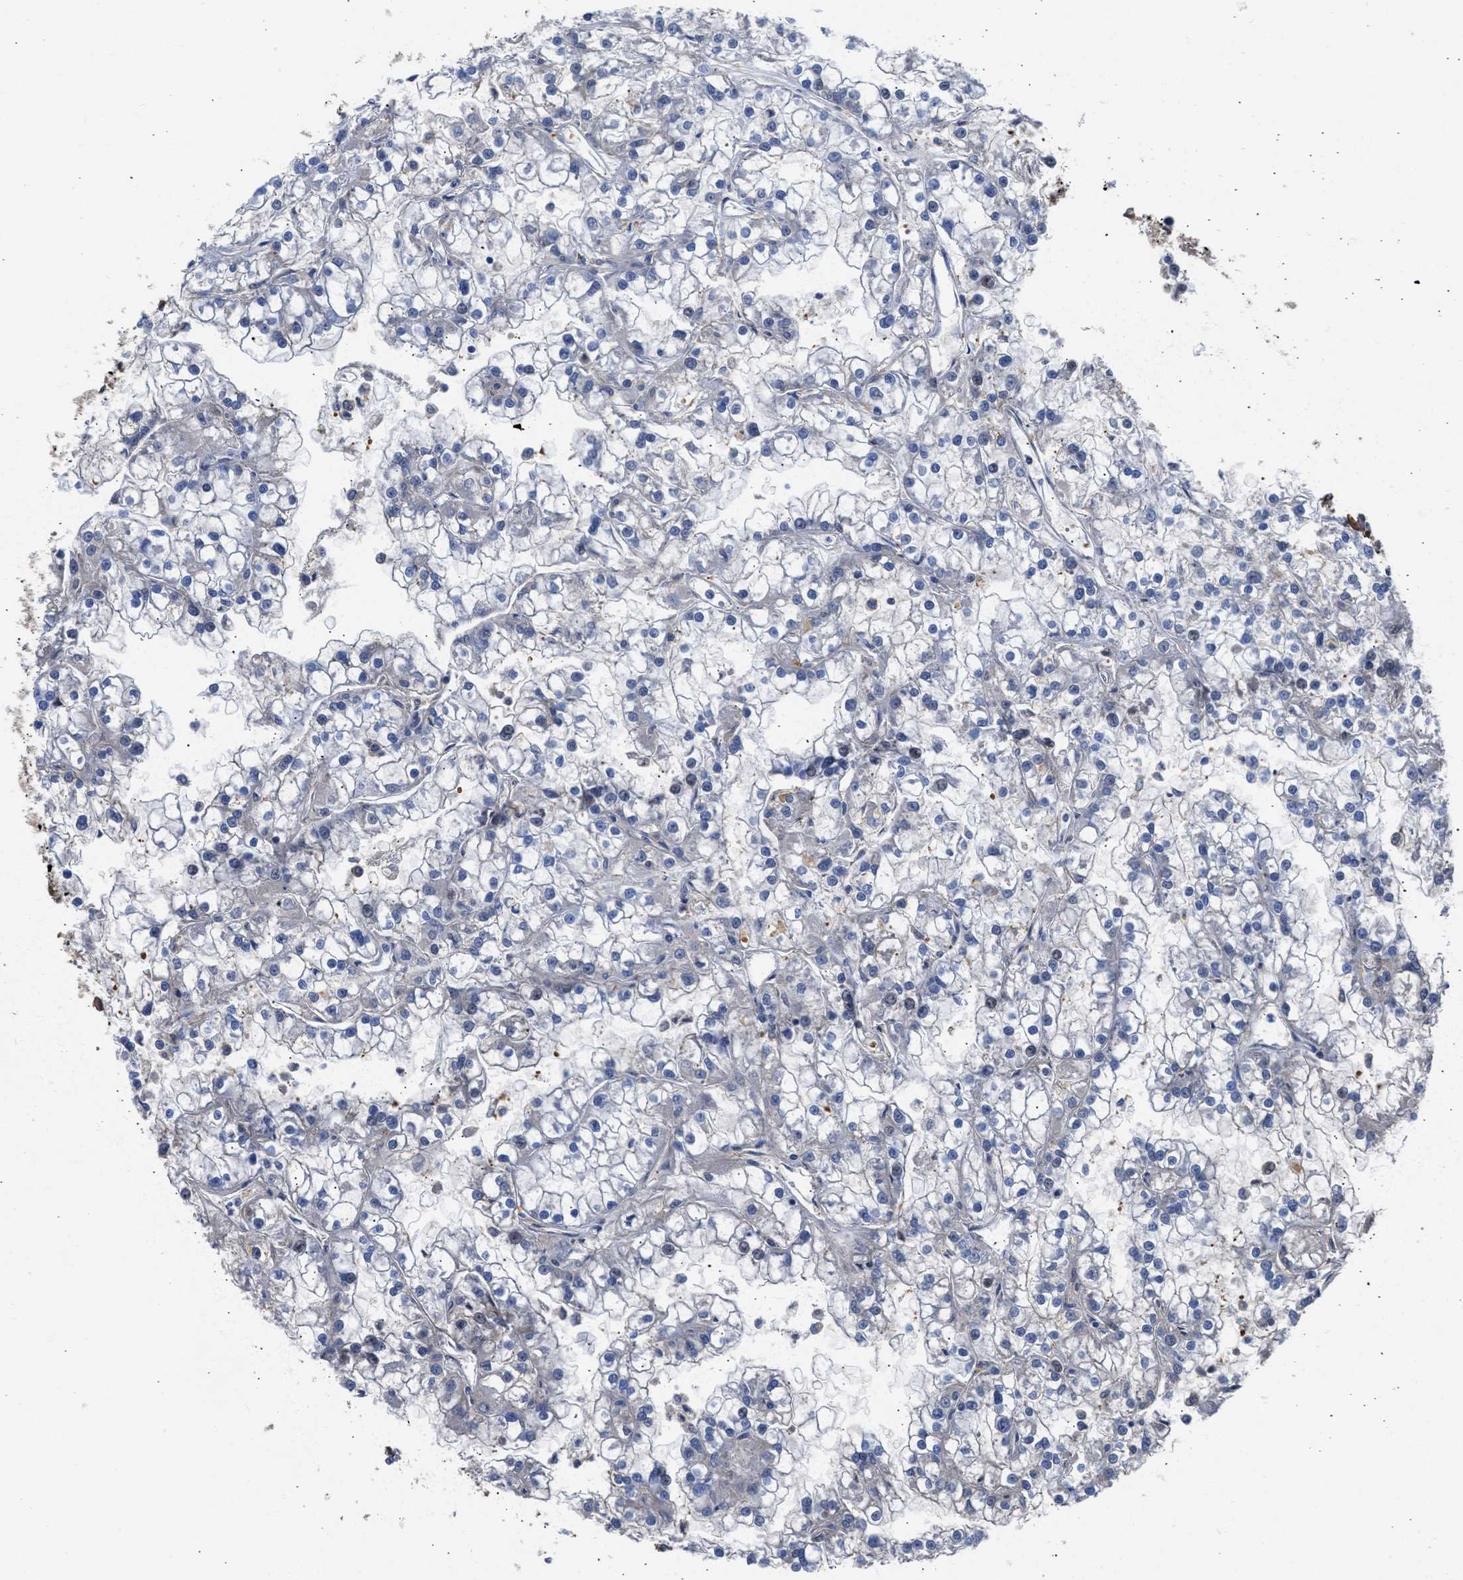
{"staining": {"intensity": "negative", "quantity": "none", "location": "none"}, "tissue": "renal cancer", "cell_type": "Tumor cells", "image_type": "cancer", "snomed": [{"axis": "morphology", "description": "Adenocarcinoma, NOS"}, {"axis": "topography", "description": "Kidney"}], "caption": "Tumor cells are negative for protein expression in human renal adenocarcinoma. The staining is performed using DAB (3,3'-diaminobenzidine) brown chromogen with nuclei counter-stained in using hematoxylin.", "gene": "MAS1L", "patient": {"sex": "female", "age": 52}}